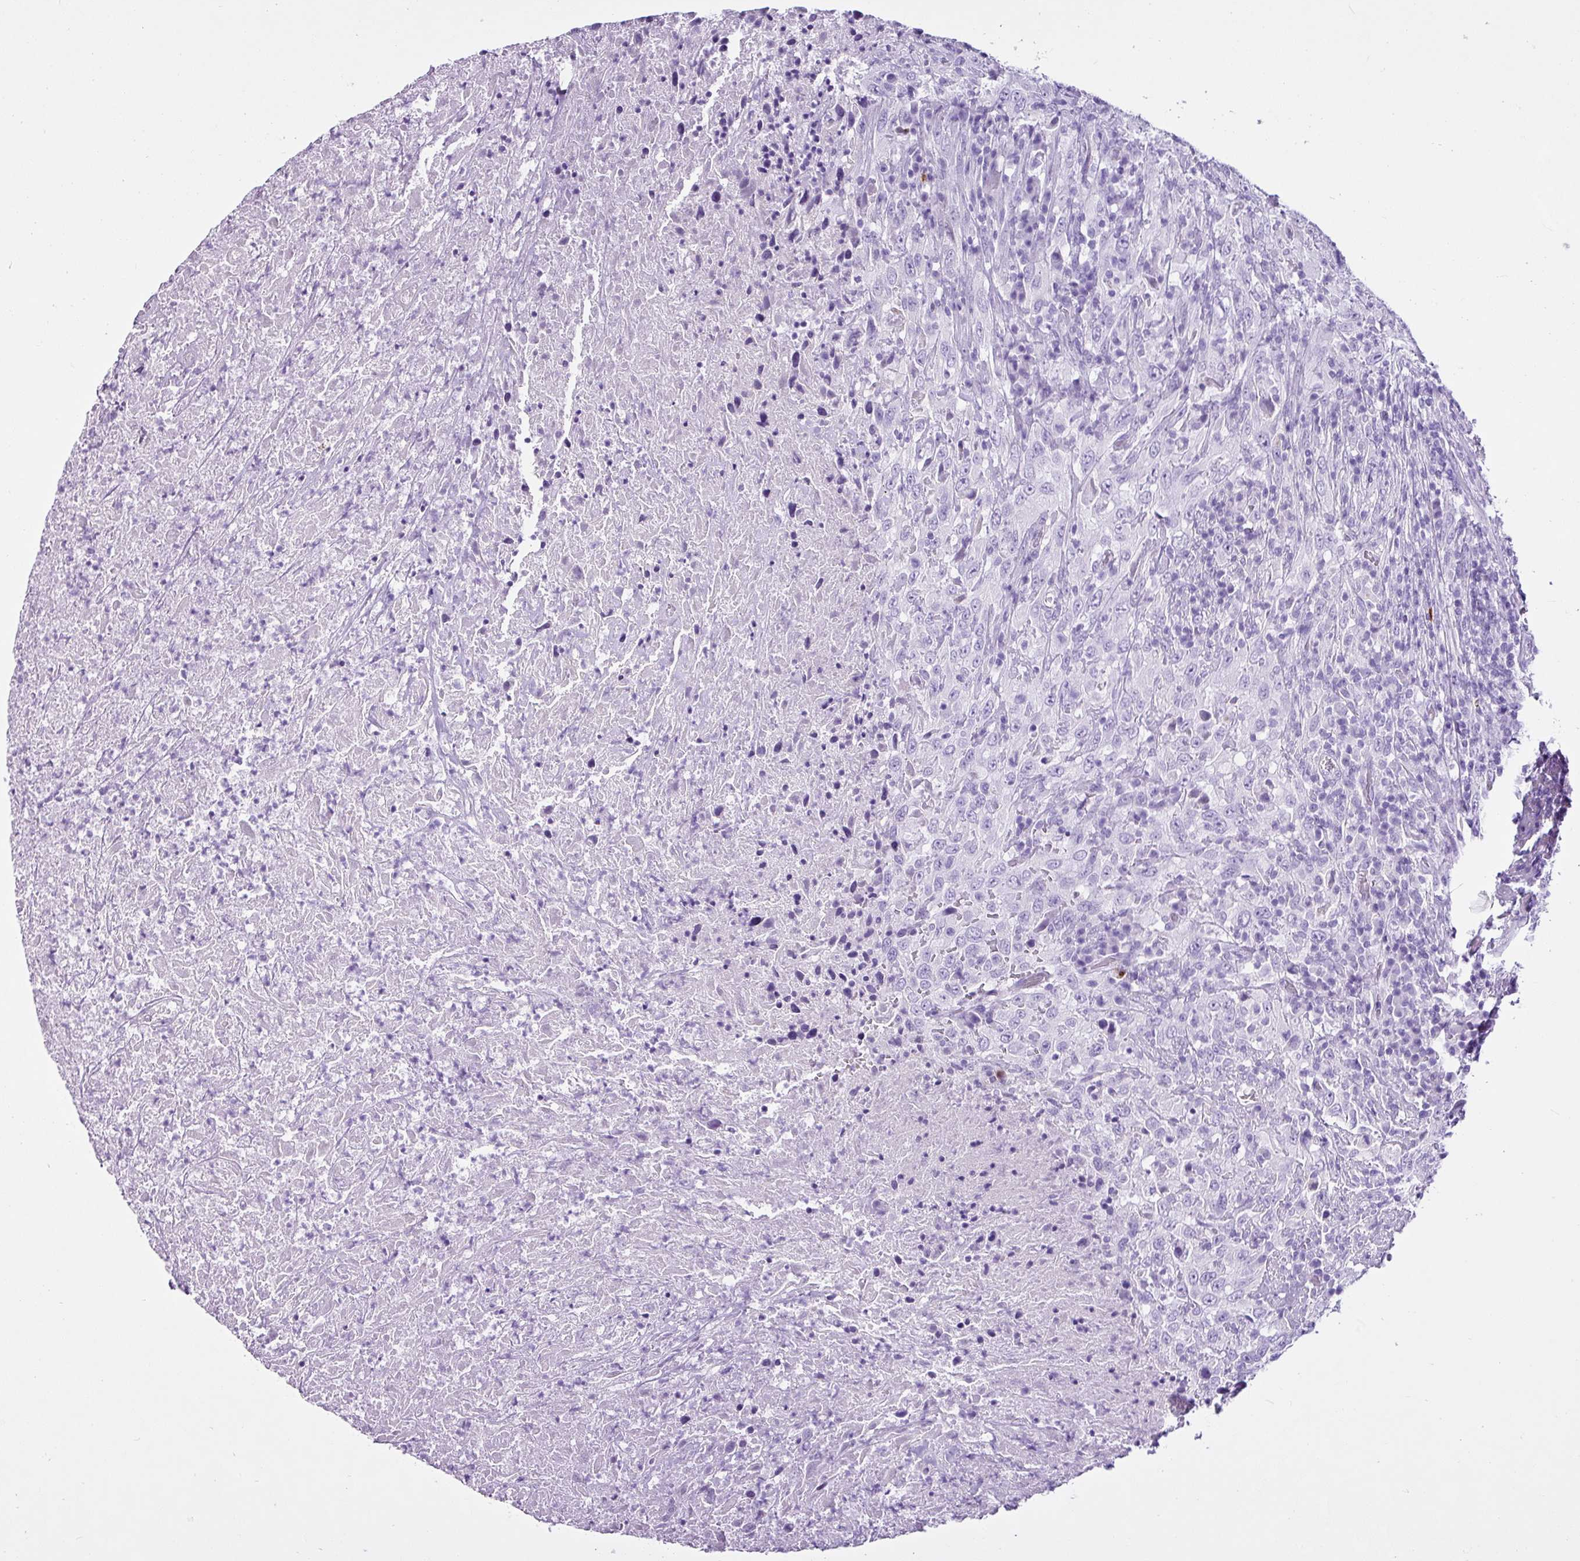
{"staining": {"intensity": "negative", "quantity": "none", "location": "none"}, "tissue": "urothelial cancer", "cell_type": "Tumor cells", "image_type": "cancer", "snomed": [{"axis": "morphology", "description": "Urothelial carcinoma, High grade"}, {"axis": "topography", "description": "Urinary bladder"}], "caption": "High magnification brightfield microscopy of high-grade urothelial carcinoma stained with DAB (3,3'-diaminobenzidine) (brown) and counterstained with hematoxylin (blue): tumor cells show no significant expression.", "gene": "LILRB4", "patient": {"sex": "male", "age": 61}}